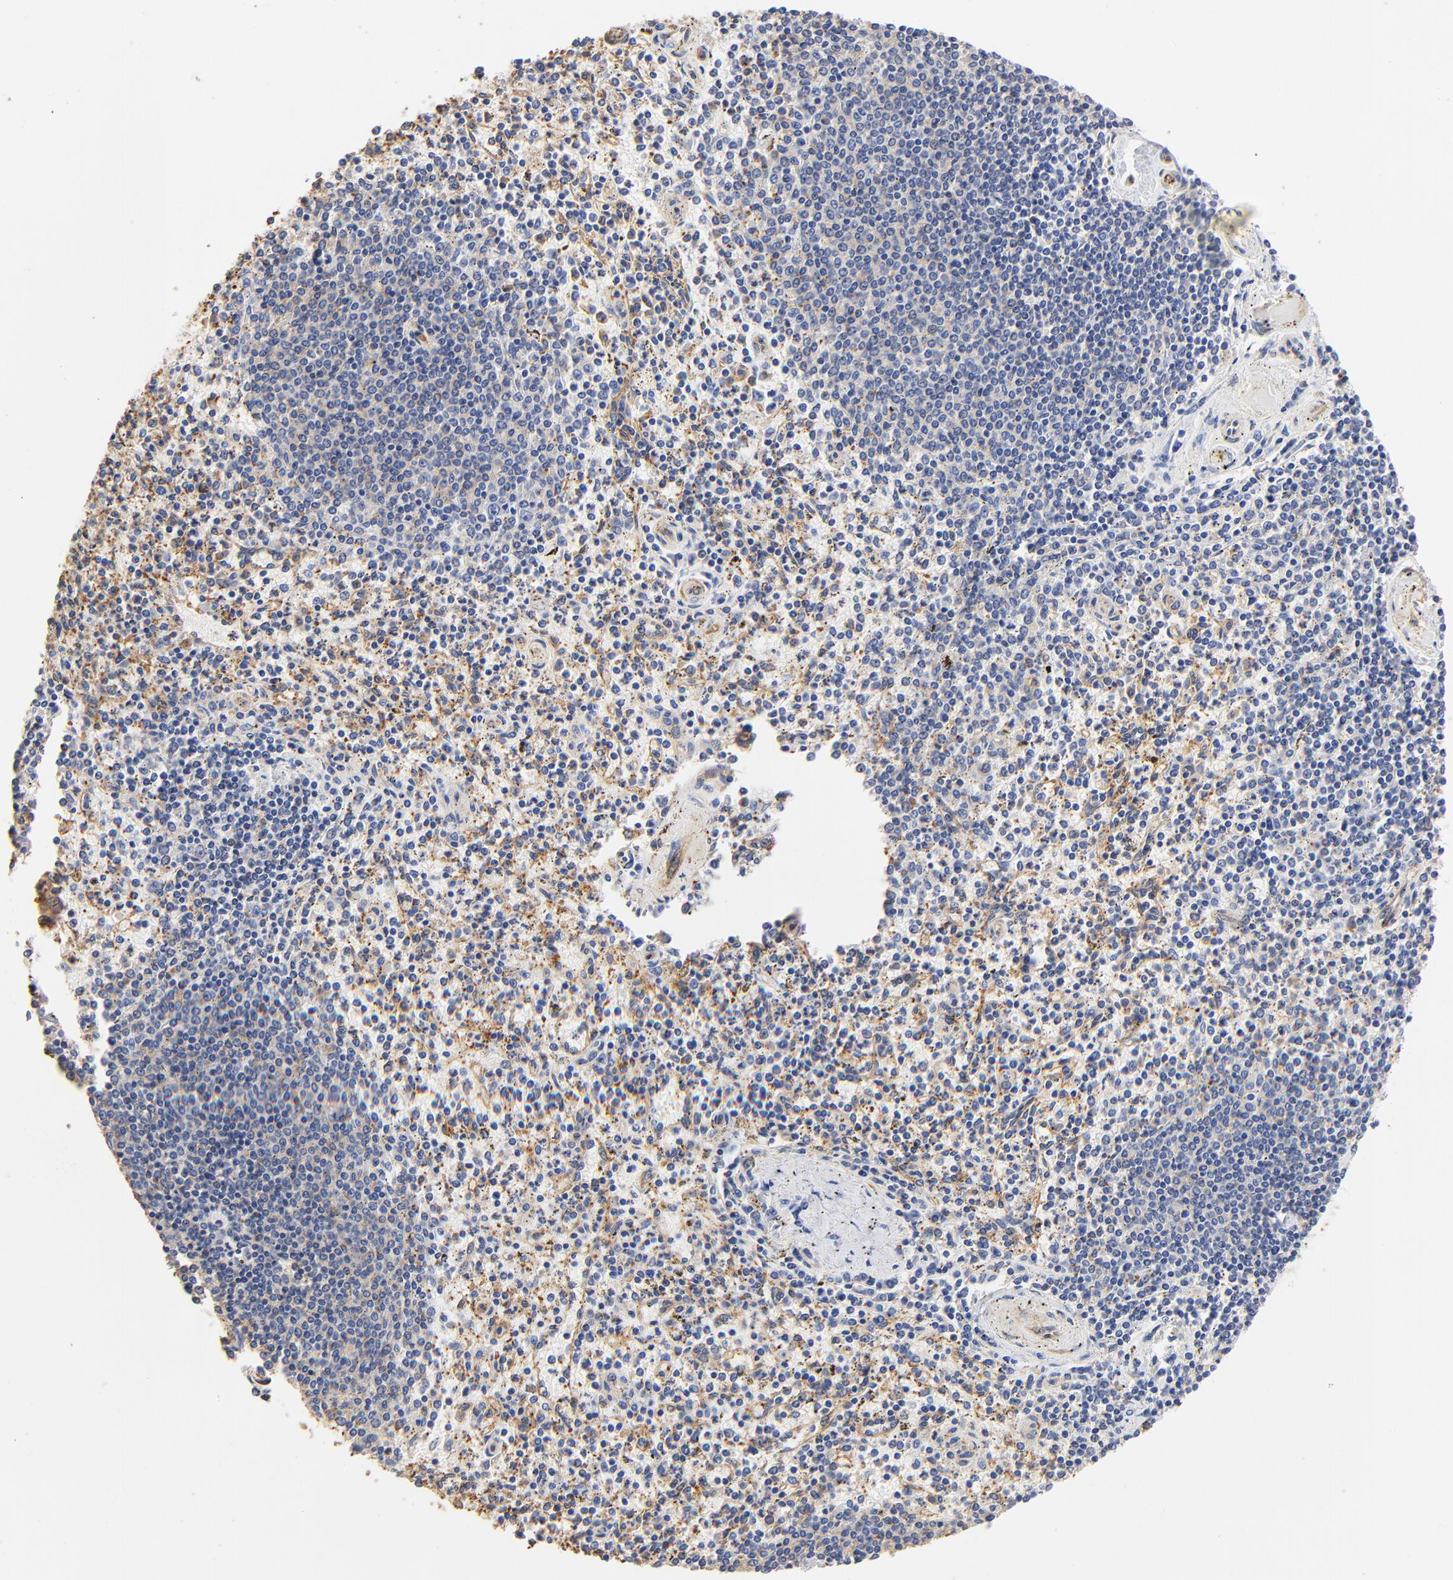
{"staining": {"intensity": "negative", "quantity": "none", "location": "none"}, "tissue": "spleen", "cell_type": "Cells in red pulp", "image_type": "normal", "snomed": [{"axis": "morphology", "description": "Normal tissue, NOS"}, {"axis": "topography", "description": "Spleen"}], "caption": "Protein analysis of normal spleen shows no significant expression in cells in red pulp.", "gene": "TAGLN2", "patient": {"sex": "male", "age": 72}}